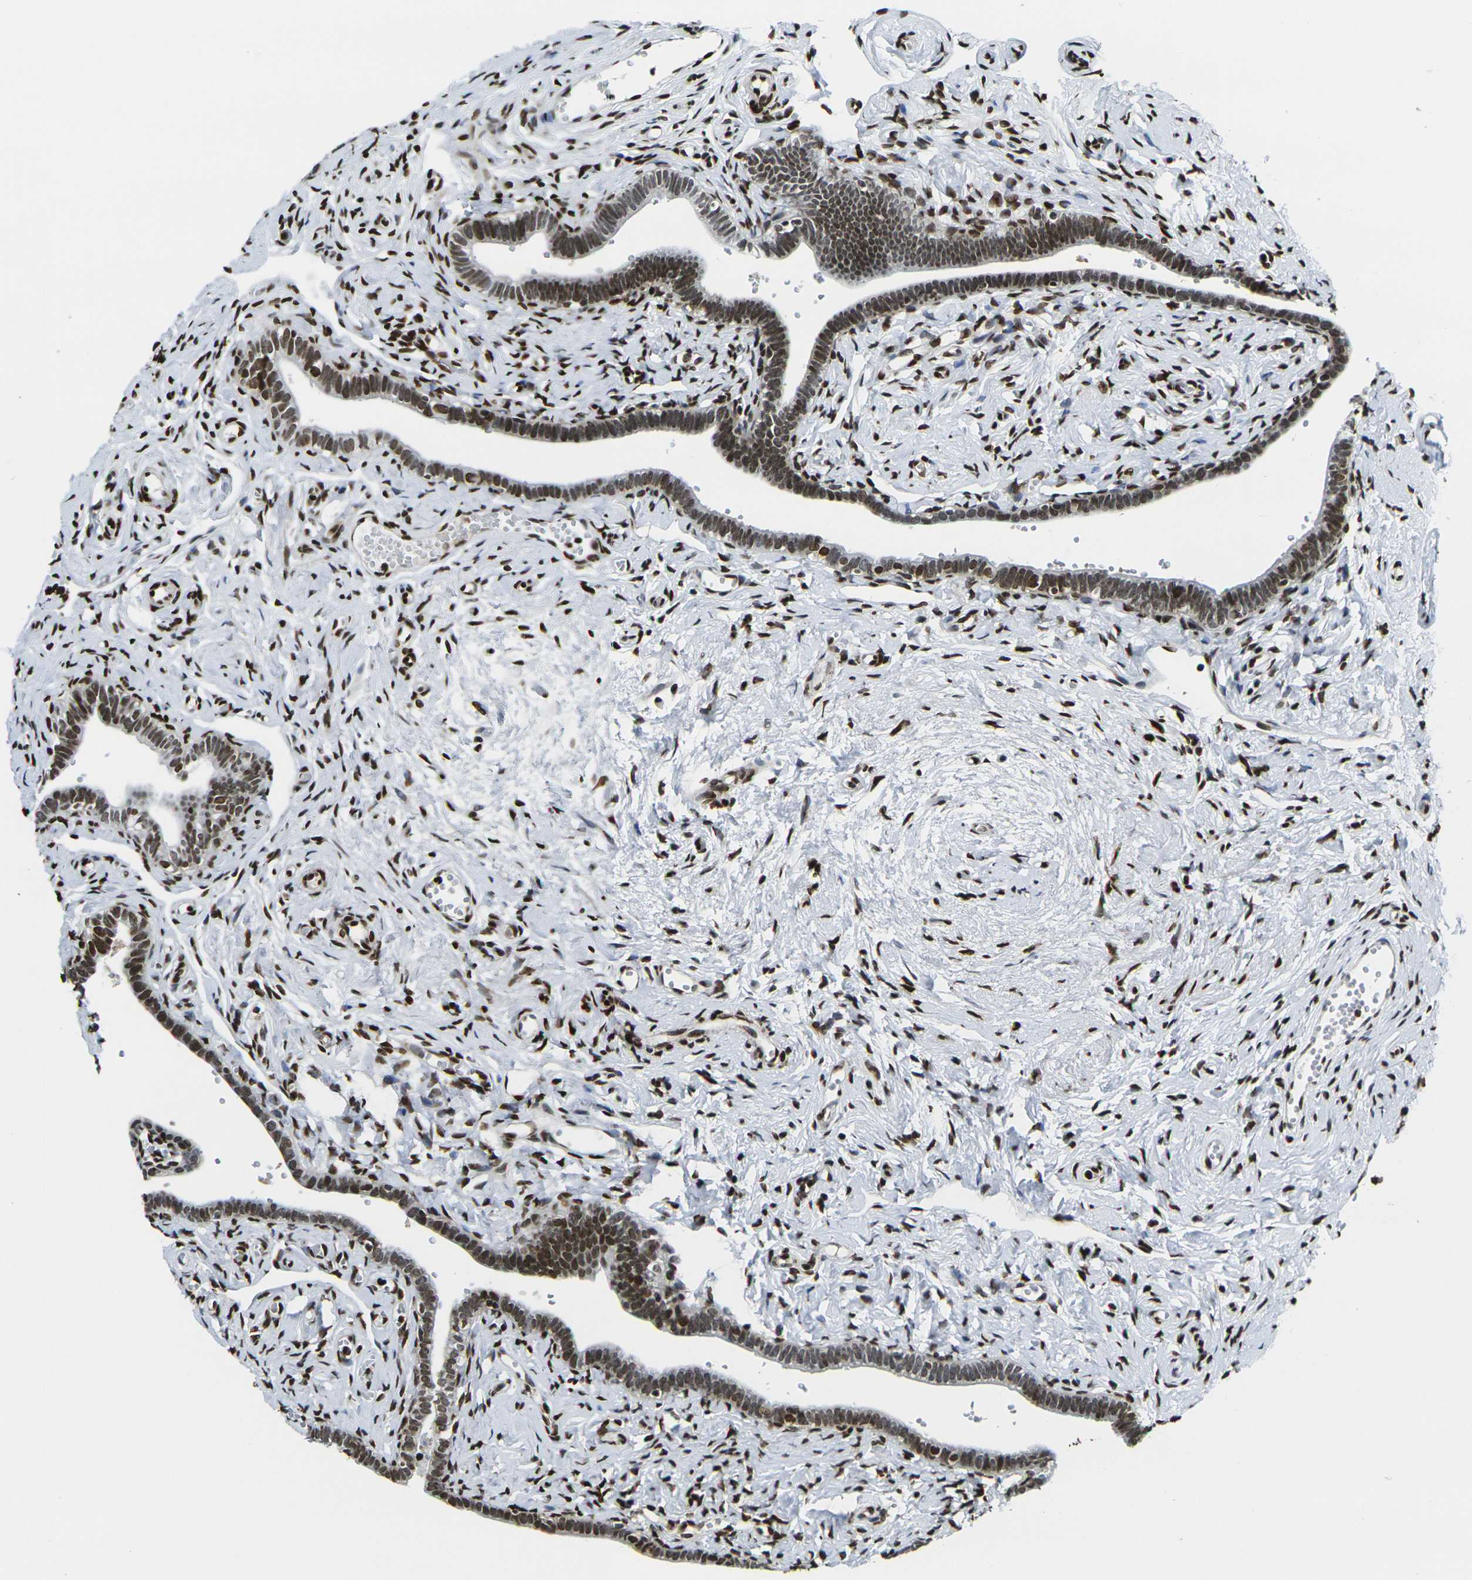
{"staining": {"intensity": "strong", "quantity": ">75%", "location": "nuclear"}, "tissue": "fallopian tube", "cell_type": "Glandular cells", "image_type": "normal", "snomed": [{"axis": "morphology", "description": "Normal tissue, NOS"}, {"axis": "topography", "description": "Fallopian tube"}], "caption": "This is a micrograph of immunohistochemistry (IHC) staining of normal fallopian tube, which shows strong staining in the nuclear of glandular cells.", "gene": "H1", "patient": {"sex": "female", "age": 71}}